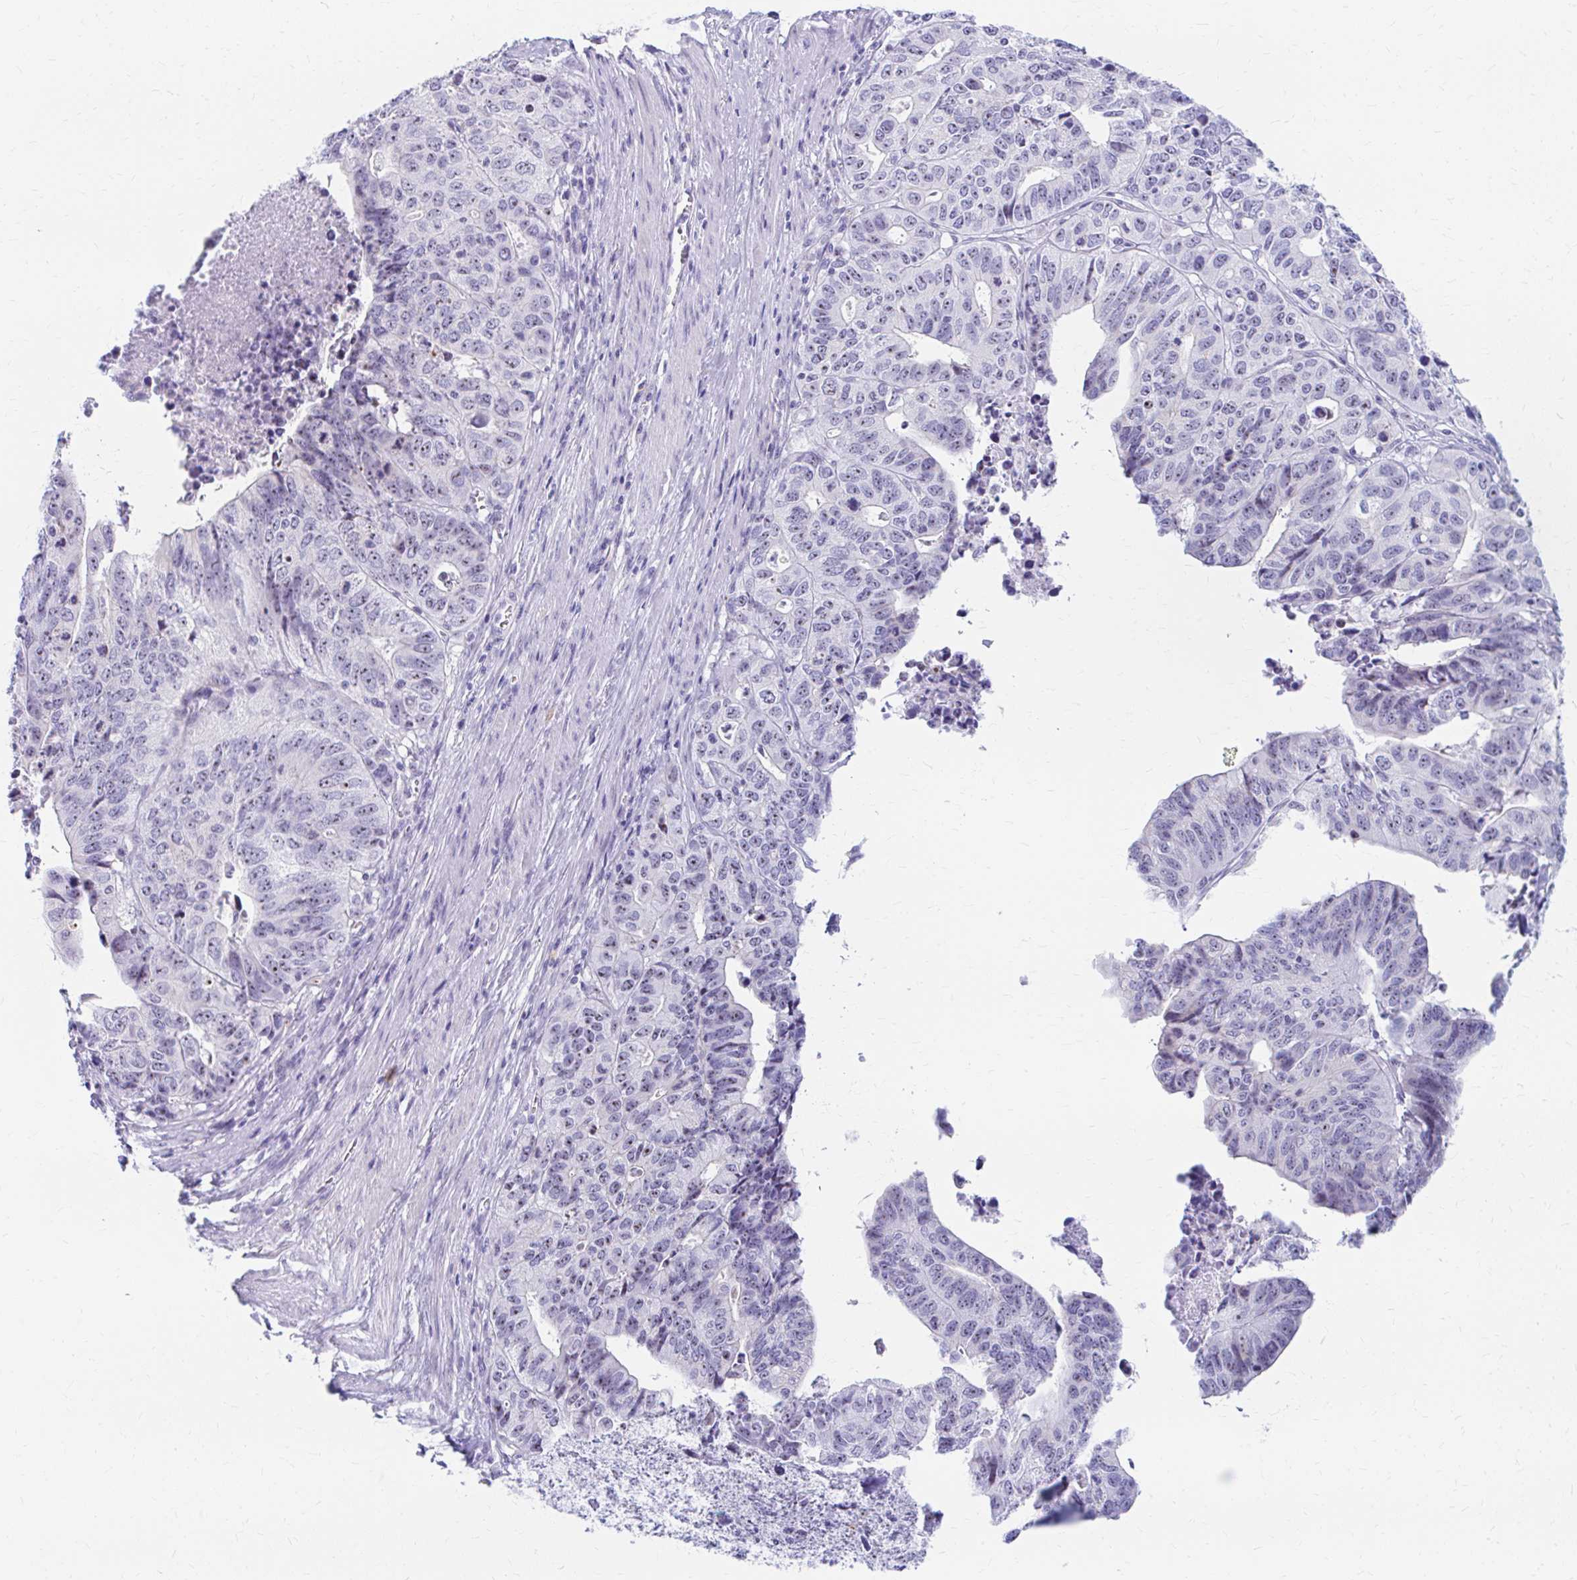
{"staining": {"intensity": "moderate", "quantity": "25%-75%", "location": "nuclear"}, "tissue": "stomach cancer", "cell_type": "Tumor cells", "image_type": "cancer", "snomed": [{"axis": "morphology", "description": "Adenocarcinoma, NOS"}, {"axis": "topography", "description": "Stomach, upper"}], "caption": "Stomach adenocarcinoma stained with a brown dye demonstrates moderate nuclear positive positivity in about 25%-75% of tumor cells.", "gene": "FTSJ3", "patient": {"sex": "female", "age": 67}}